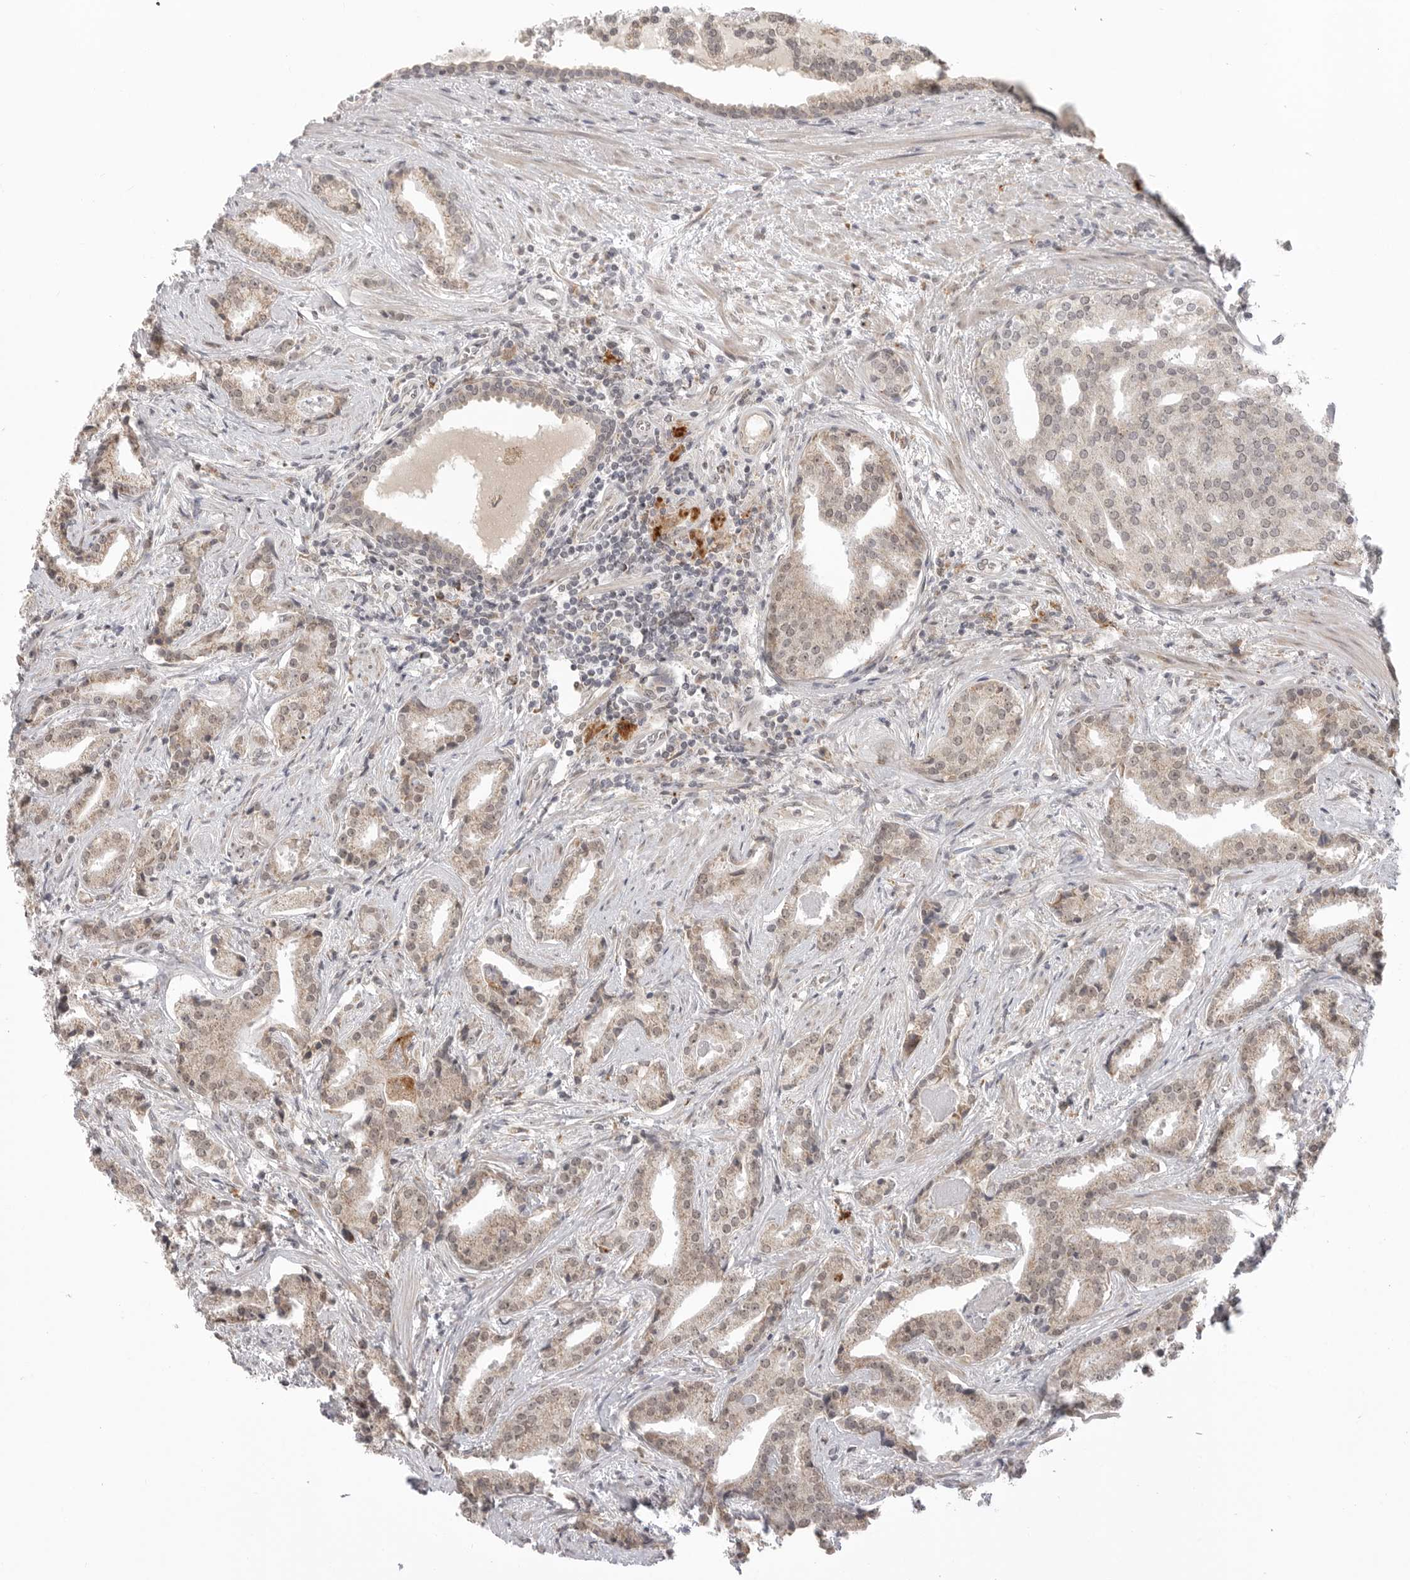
{"staining": {"intensity": "weak", "quantity": "25%-75%", "location": "cytoplasmic/membranous"}, "tissue": "prostate cancer", "cell_type": "Tumor cells", "image_type": "cancer", "snomed": [{"axis": "morphology", "description": "Adenocarcinoma, Low grade"}, {"axis": "topography", "description": "Prostate"}], "caption": "Weak cytoplasmic/membranous staining for a protein is identified in approximately 25%-75% of tumor cells of prostate cancer using IHC.", "gene": "KALRN", "patient": {"sex": "male", "age": 67}}